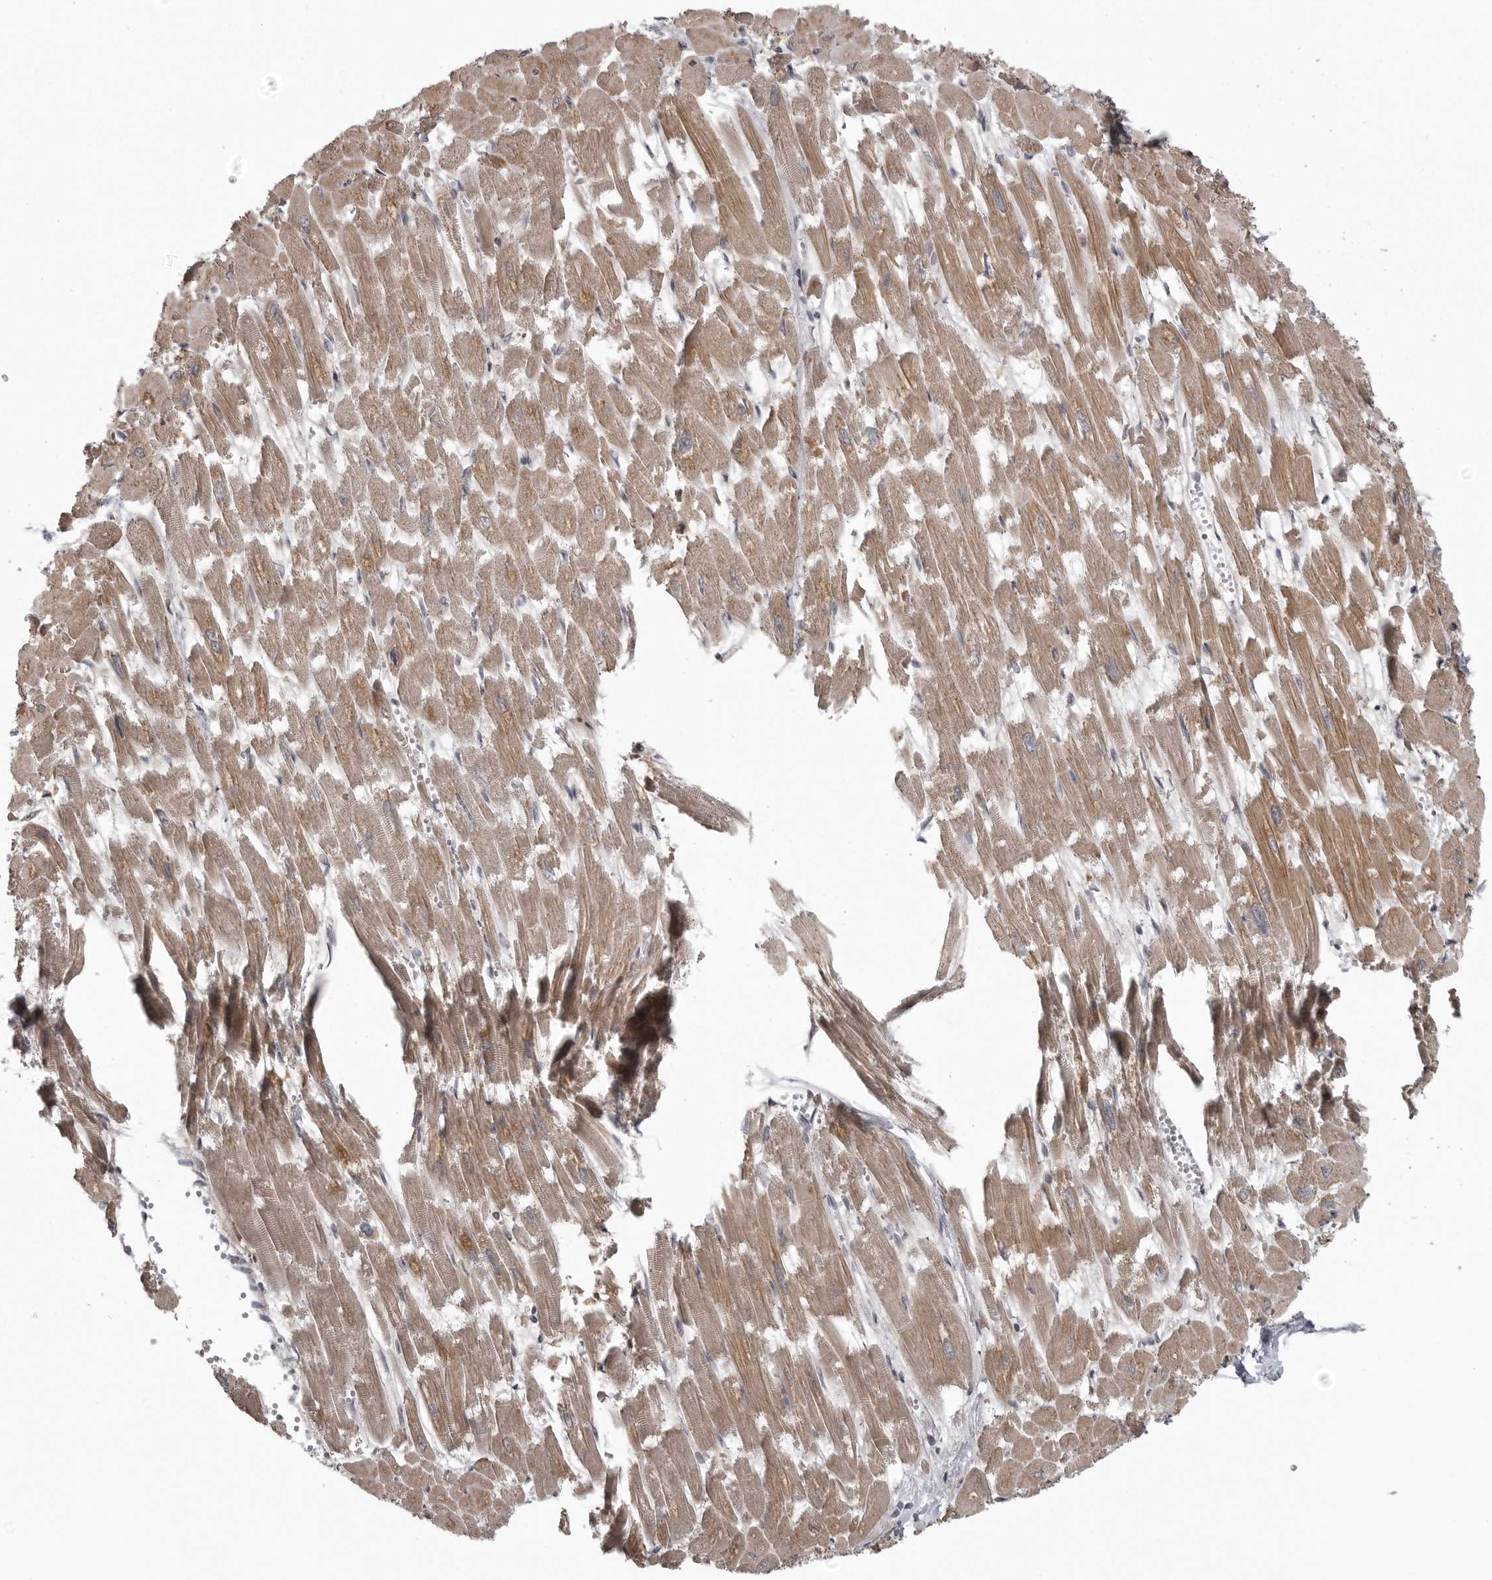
{"staining": {"intensity": "moderate", "quantity": ">75%", "location": "cytoplasmic/membranous"}, "tissue": "heart muscle", "cell_type": "Cardiomyocytes", "image_type": "normal", "snomed": [{"axis": "morphology", "description": "Normal tissue, NOS"}, {"axis": "topography", "description": "Heart"}], "caption": "Heart muscle was stained to show a protein in brown. There is medium levels of moderate cytoplasmic/membranous positivity in about >75% of cardiomyocytes.", "gene": "ZNRF1", "patient": {"sex": "male", "age": 54}}